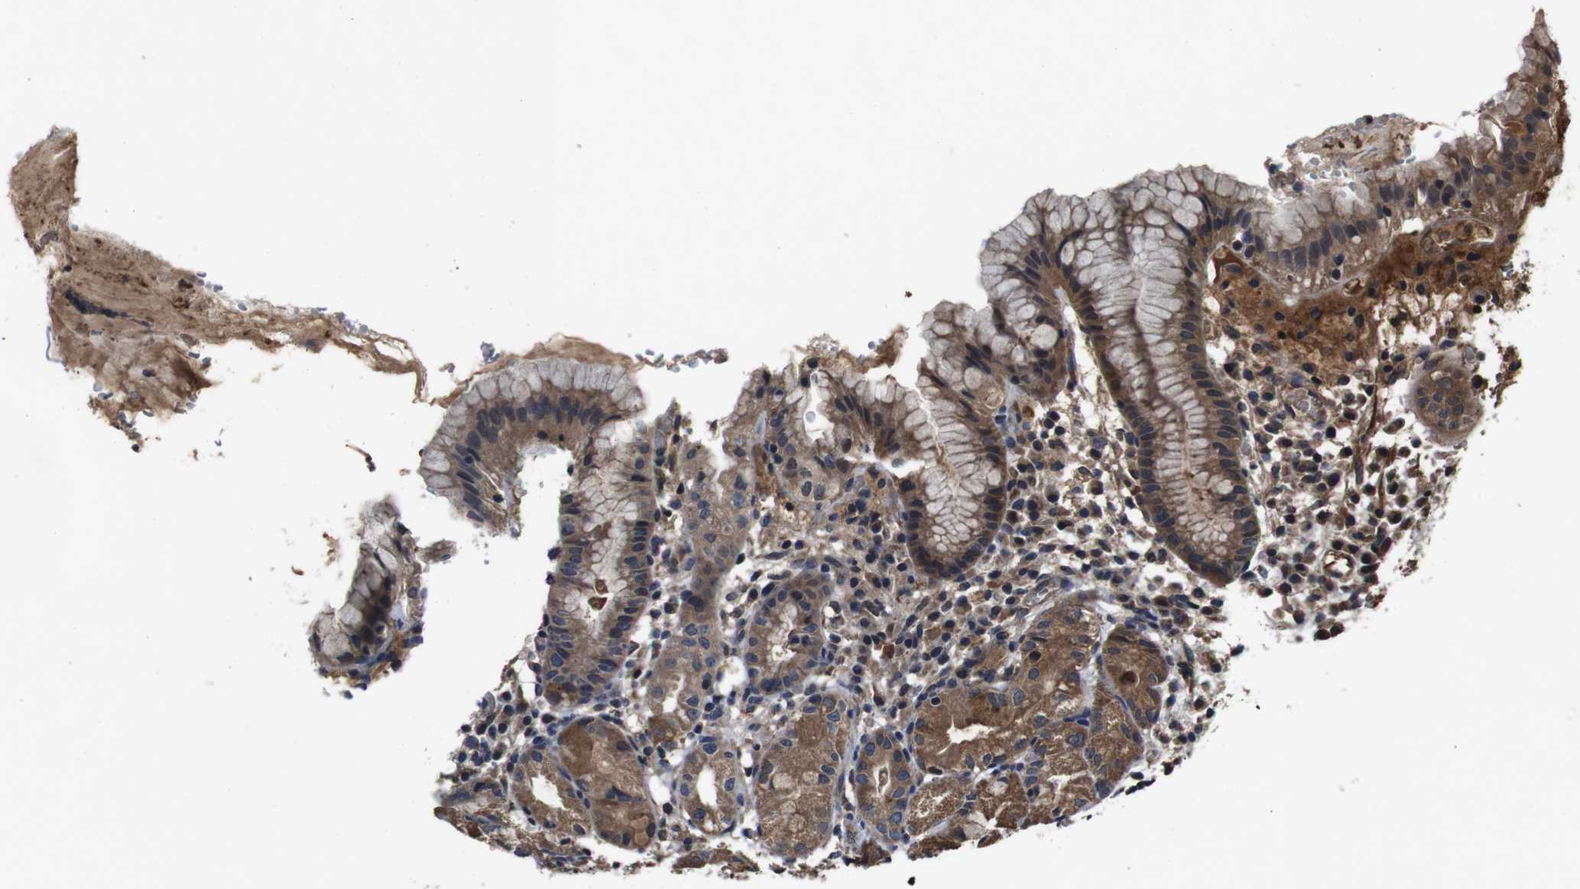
{"staining": {"intensity": "moderate", "quantity": "25%-75%", "location": "cytoplasmic/membranous"}, "tissue": "stomach", "cell_type": "Glandular cells", "image_type": "normal", "snomed": [{"axis": "morphology", "description": "Normal tissue, NOS"}, {"axis": "topography", "description": "Stomach"}, {"axis": "topography", "description": "Stomach, lower"}], "caption": "Protein staining of unremarkable stomach demonstrates moderate cytoplasmic/membranous positivity in approximately 25%-75% of glandular cells.", "gene": "CXCL11", "patient": {"sex": "female", "age": 75}}